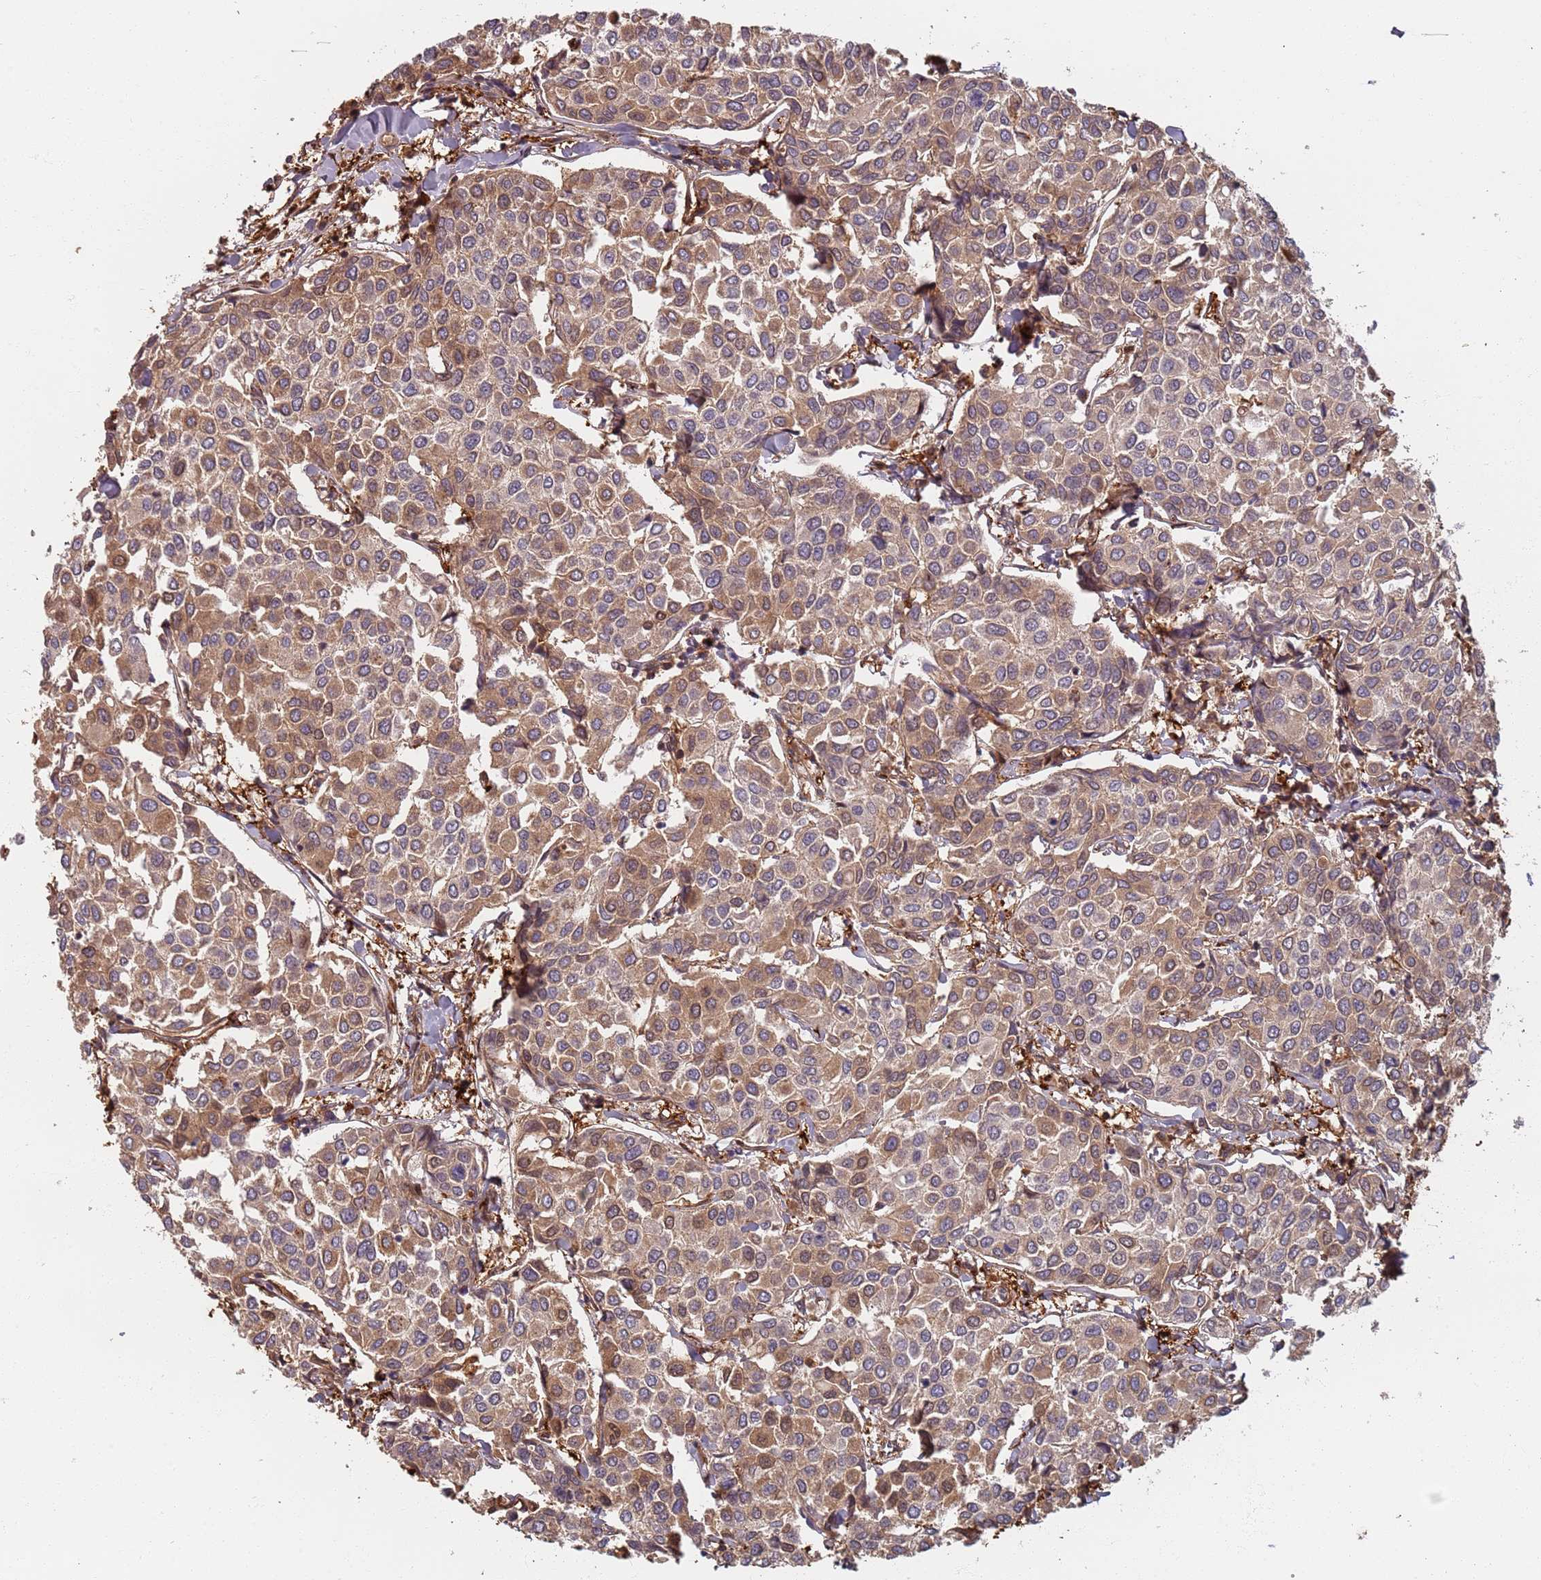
{"staining": {"intensity": "moderate", "quantity": "25%-75%", "location": "cytoplasmic/membranous"}, "tissue": "breast cancer", "cell_type": "Tumor cells", "image_type": "cancer", "snomed": [{"axis": "morphology", "description": "Duct carcinoma"}, {"axis": "topography", "description": "Breast"}], "caption": "Brown immunohistochemical staining in human breast cancer displays moderate cytoplasmic/membranous expression in about 25%-75% of tumor cells.", "gene": "SDCCAG8", "patient": {"sex": "female", "age": 55}}